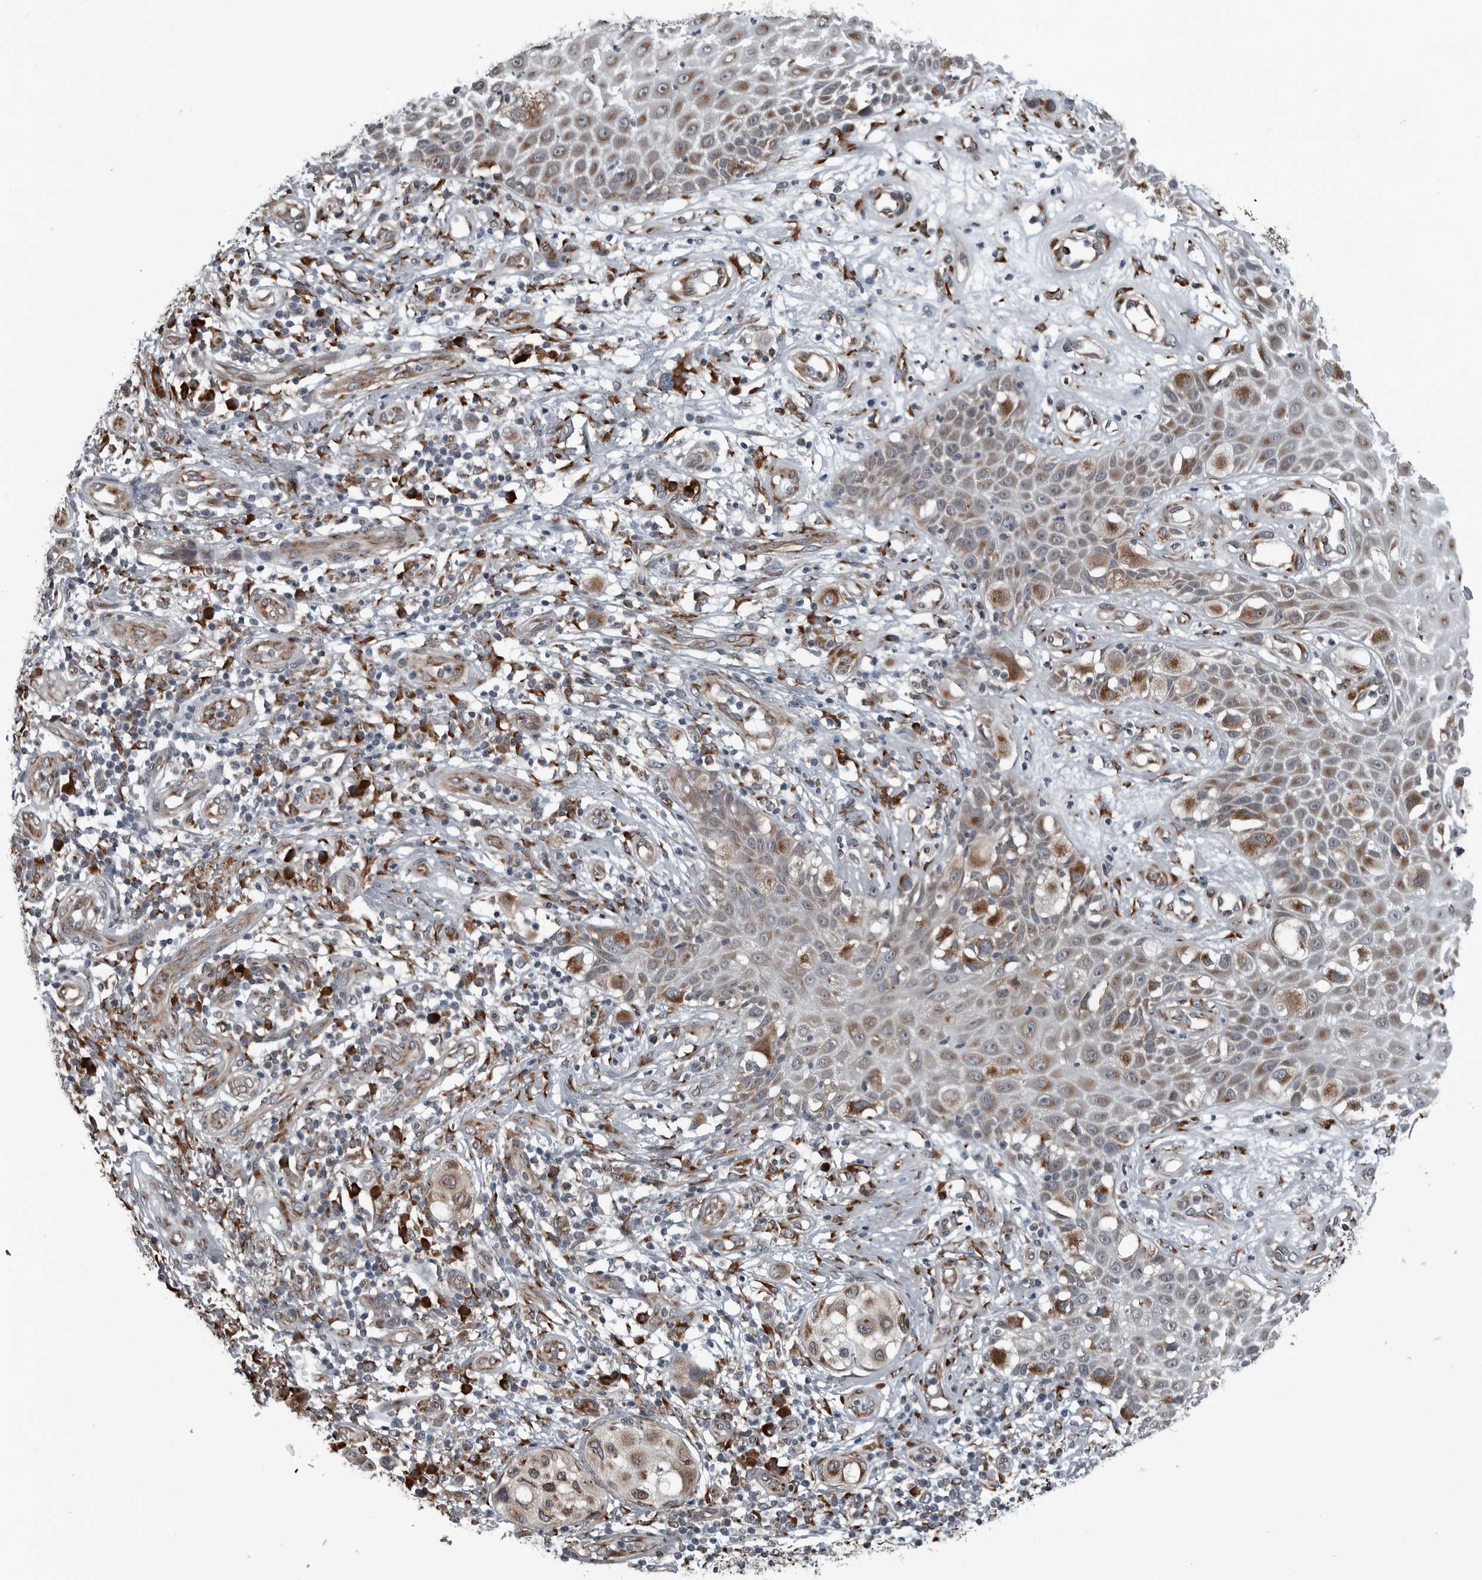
{"staining": {"intensity": "moderate", "quantity": ">75%", "location": "cytoplasmic/membranous"}, "tissue": "melanoma", "cell_type": "Tumor cells", "image_type": "cancer", "snomed": [{"axis": "morphology", "description": "Malignant melanoma, NOS"}, {"axis": "topography", "description": "Skin"}], "caption": "The histopathology image reveals a brown stain indicating the presence of a protein in the cytoplasmic/membranous of tumor cells in melanoma.", "gene": "CEP85", "patient": {"sex": "female", "age": 81}}